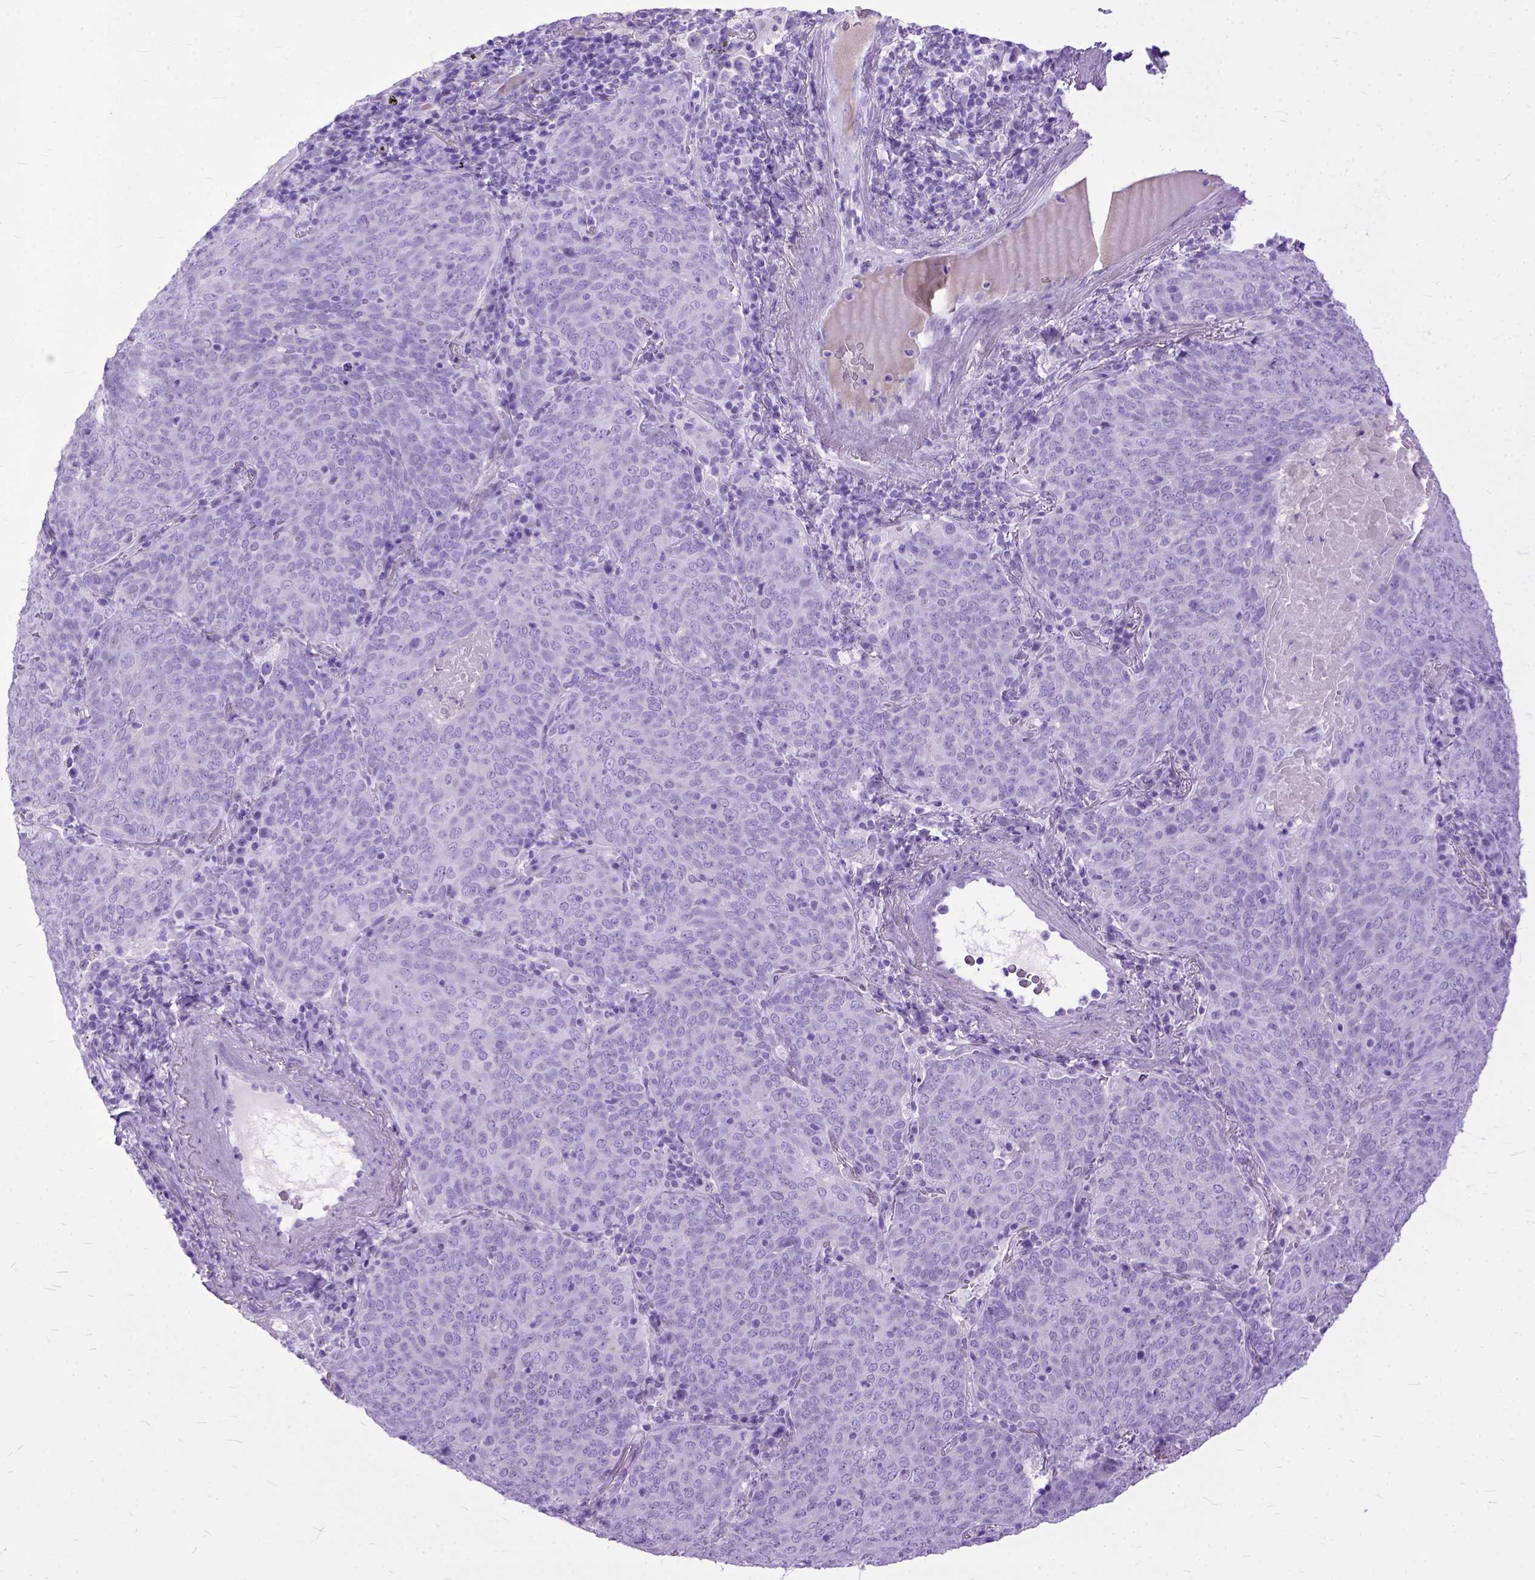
{"staining": {"intensity": "negative", "quantity": "none", "location": "none"}, "tissue": "lung cancer", "cell_type": "Tumor cells", "image_type": "cancer", "snomed": [{"axis": "morphology", "description": "Squamous cell carcinoma, NOS"}, {"axis": "topography", "description": "Lung"}], "caption": "DAB (3,3'-diaminobenzidine) immunohistochemical staining of human squamous cell carcinoma (lung) shows no significant positivity in tumor cells.", "gene": "GNGT1", "patient": {"sex": "male", "age": 82}}